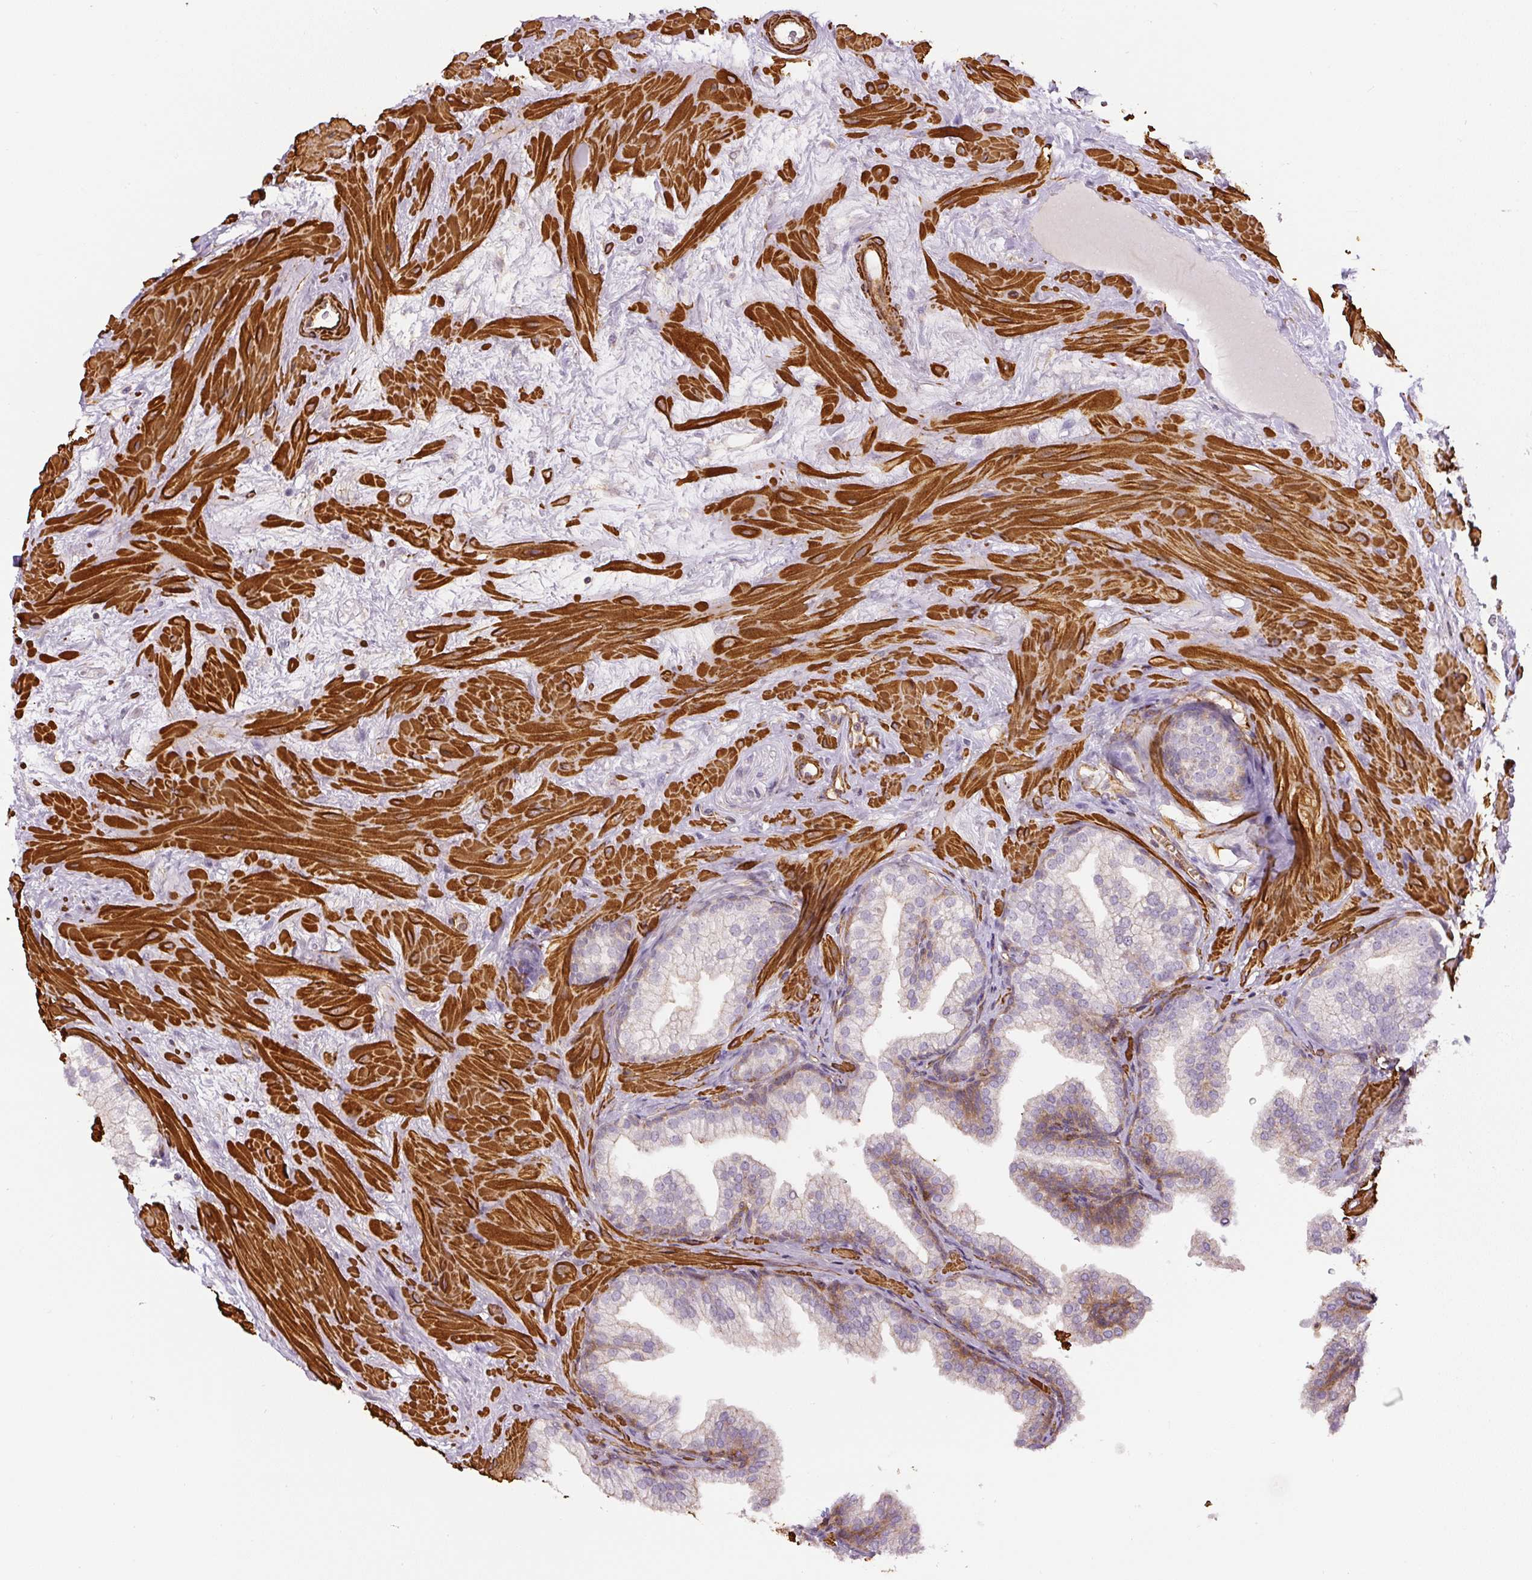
{"staining": {"intensity": "moderate", "quantity": "<25%", "location": "cytoplasmic/membranous"}, "tissue": "prostate", "cell_type": "Glandular cells", "image_type": "normal", "snomed": [{"axis": "morphology", "description": "Normal tissue, NOS"}, {"axis": "topography", "description": "Prostate"}], "caption": "A high-resolution photomicrograph shows IHC staining of normal prostate, which demonstrates moderate cytoplasmic/membranous staining in about <25% of glandular cells. The staining was performed using DAB (3,3'-diaminobenzidine), with brown indicating positive protein expression. Nuclei are stained blue with hematoxylin.", "gene": "MYL12A", "patient": {"sex": "male", "age": 37}}